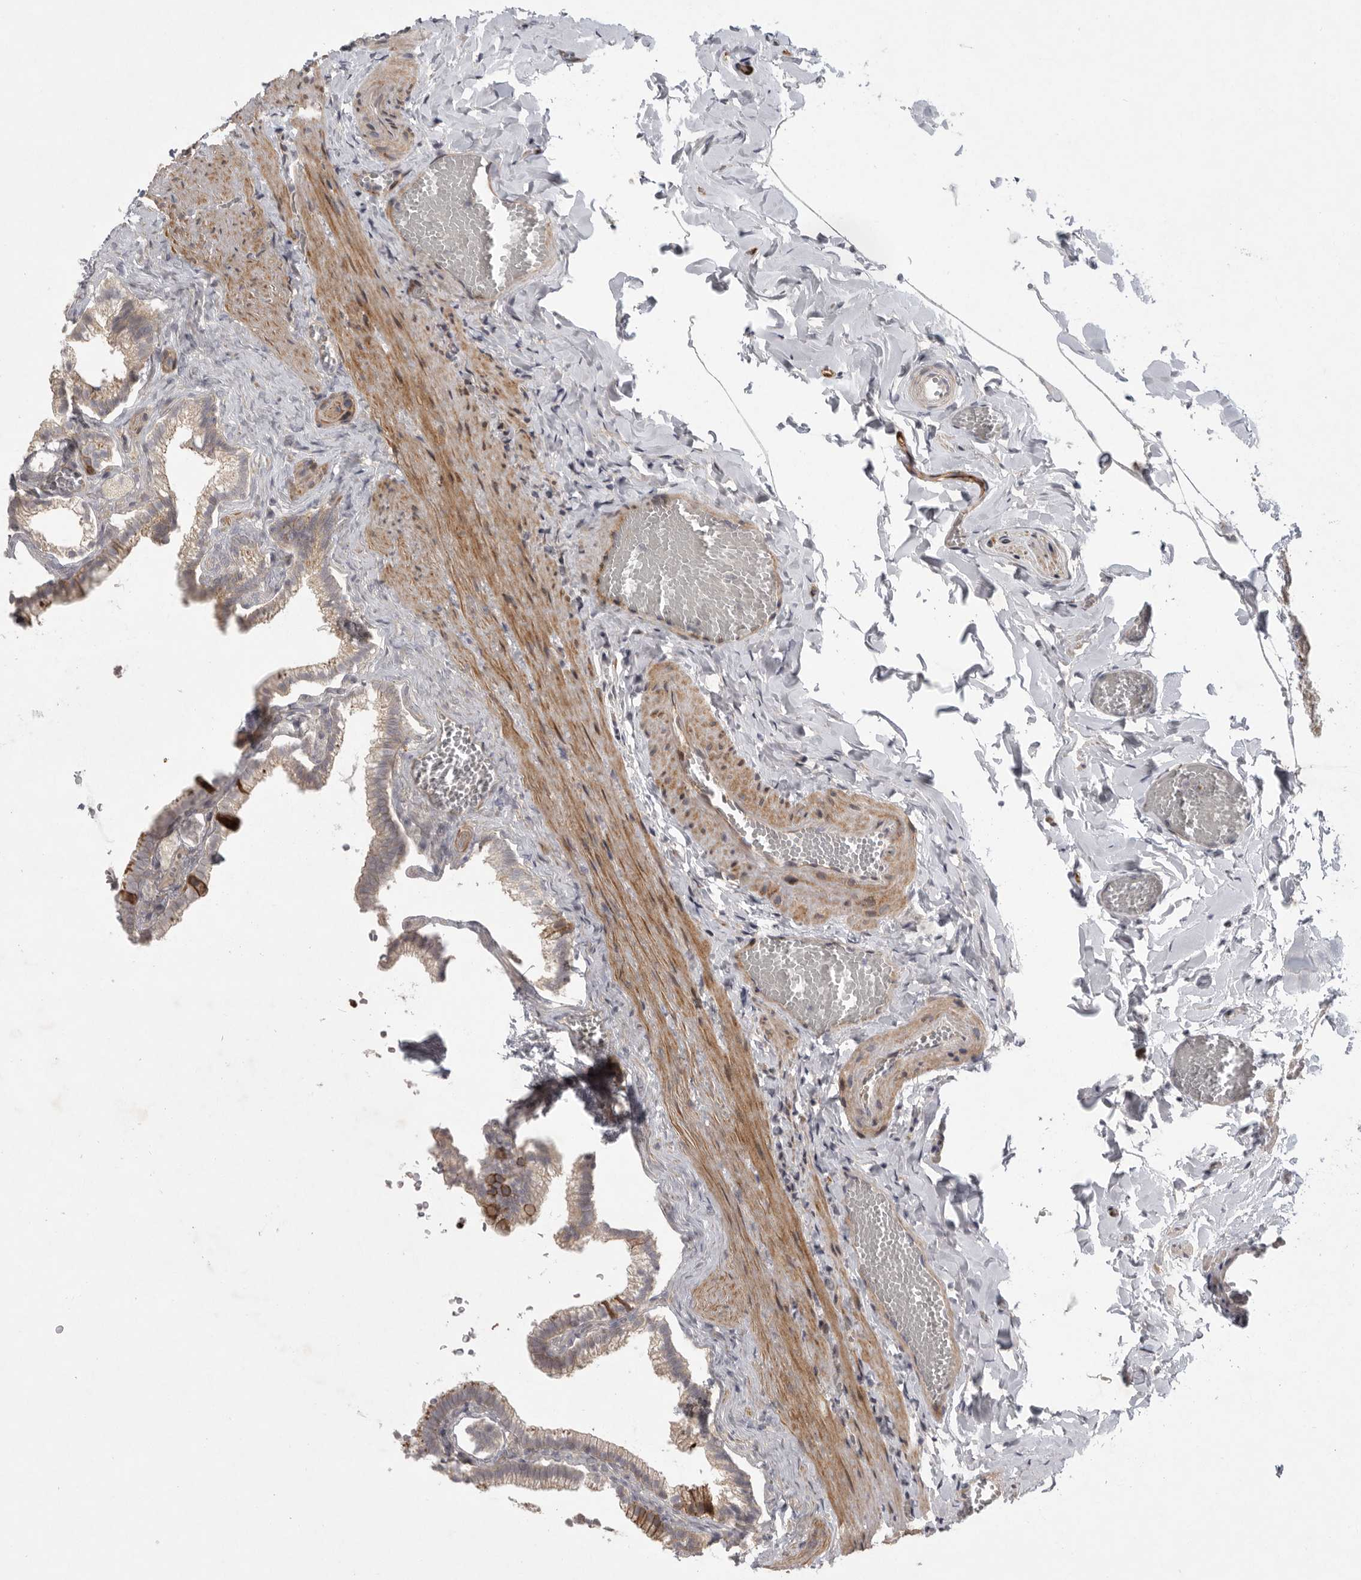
{"staining": {"intensity": "moderate", "quantity": ">75%", "location": "cytoplasmic/membranous"}, "tissue": "gallbladder", "cell_type": "Glandular cells", "image_type": "normal", "snomed": [{"axis": "morphology", "description": "Normal tissue, NOS"}, {"axis": "topography", "description": "Gallbladder"}], "caption": "Brown immunohistochemical staining in benign gallbladder demonstrates moderate cytoplasmic/membranous staining in approximately >75% of glandular cells. The protein of interest is shown in brown color, while the nuclei are stained blue.", "gene": "MPDZ", "patient": {"sex": "male", "age": 38}}